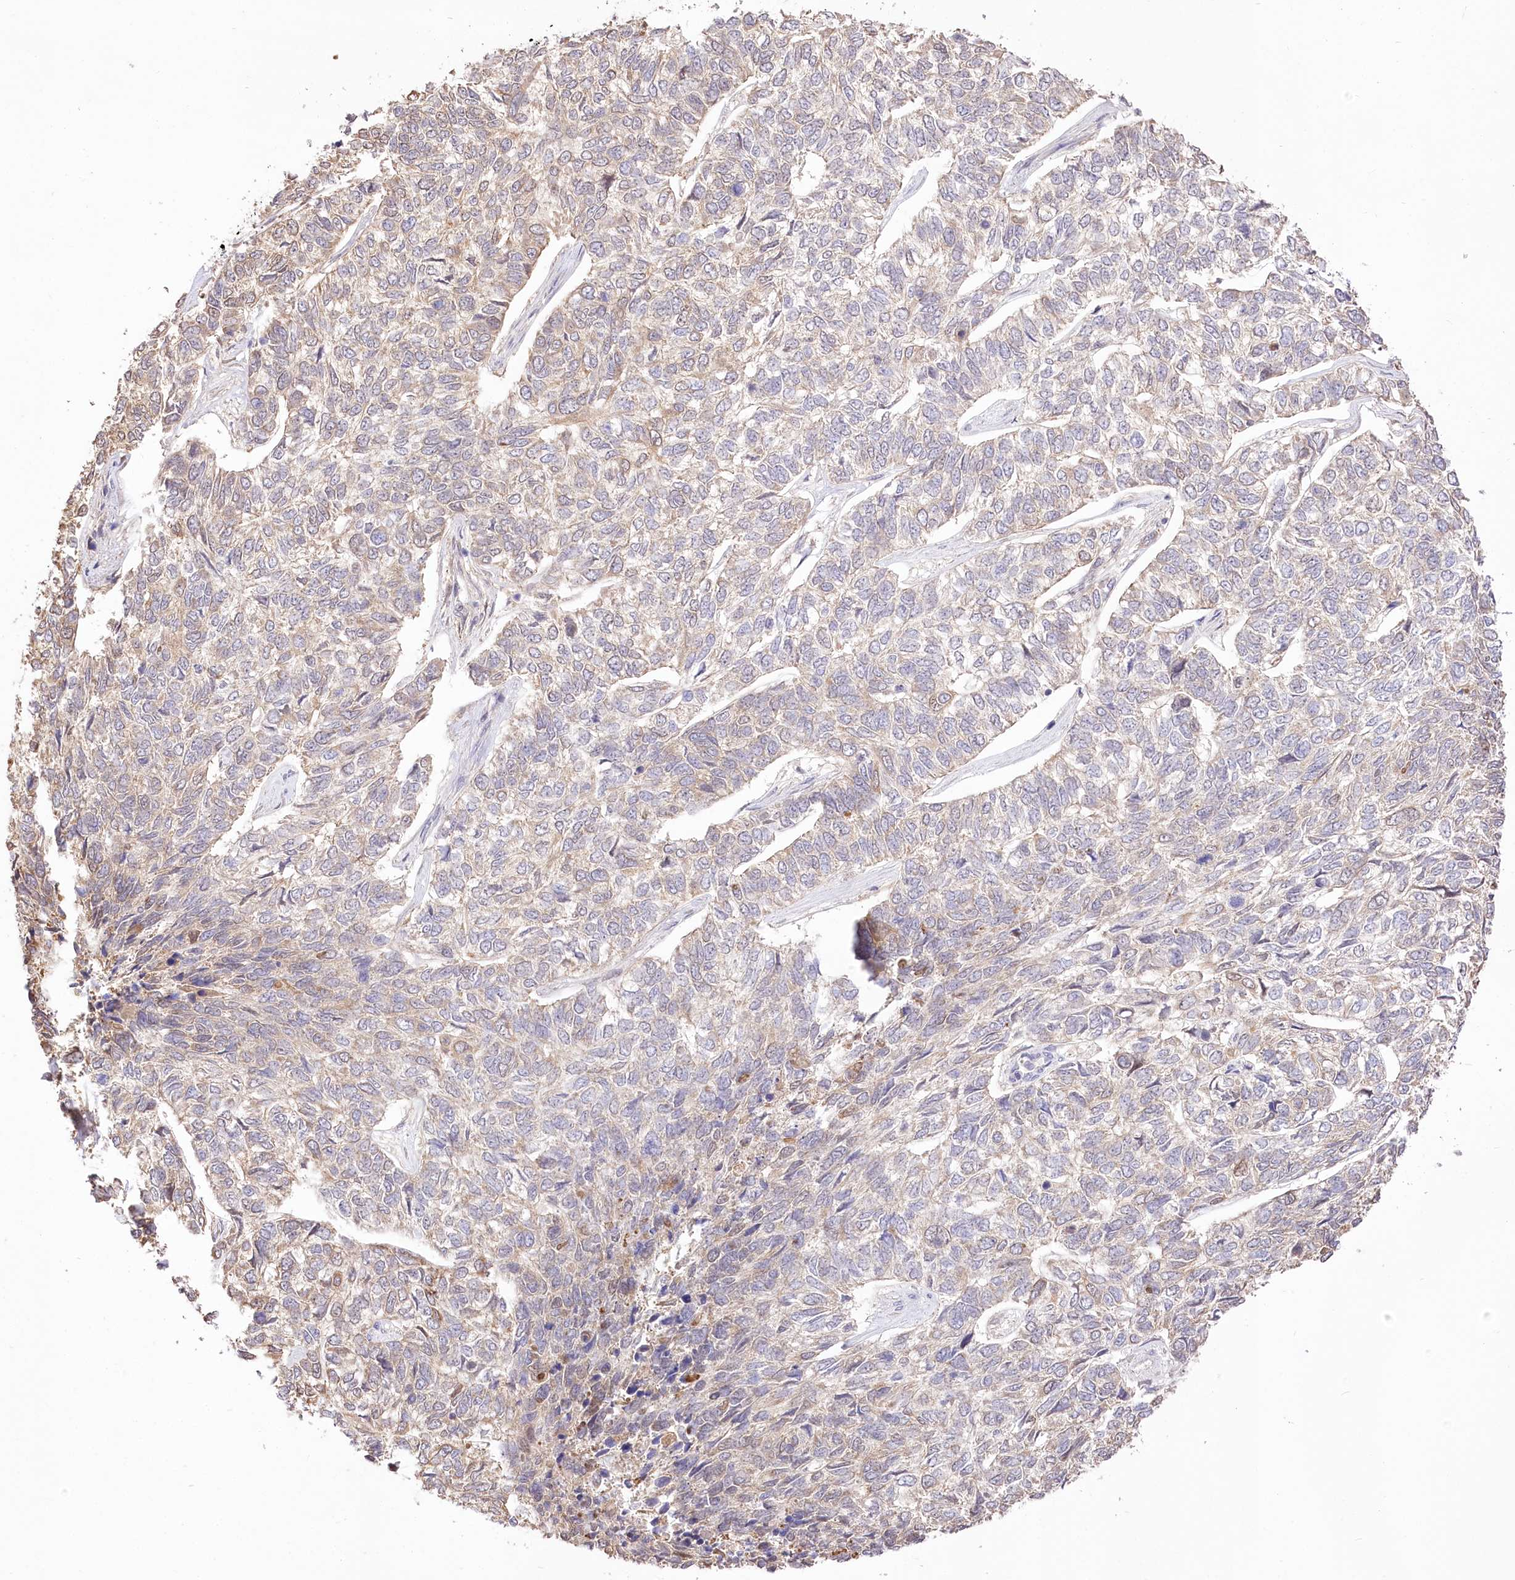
{"staining": {"intensity": "negative", "quantity": "none", "location": "none"}, "tissue": "skin cancer", "cell_type": "Tumor cells", "image_type": "cancer", "snomed": [{"axis": "morphology", "description": "Basal cell carcinoma"}, {"axis": "topography", "description": "Skin"}], "caption": "A micrograph of skin cancer stained for a protein reveals no brown staining in tumor cells. Brightfield microscopy of immunohistochemistry (IHC) stained with DAB (3,3'-diaminobenzidine) (brown) and hematoxylin (blue), captured at high magnification.", "gene": "R3HDM2", "patient": {"sex": "female", "age": 65}}